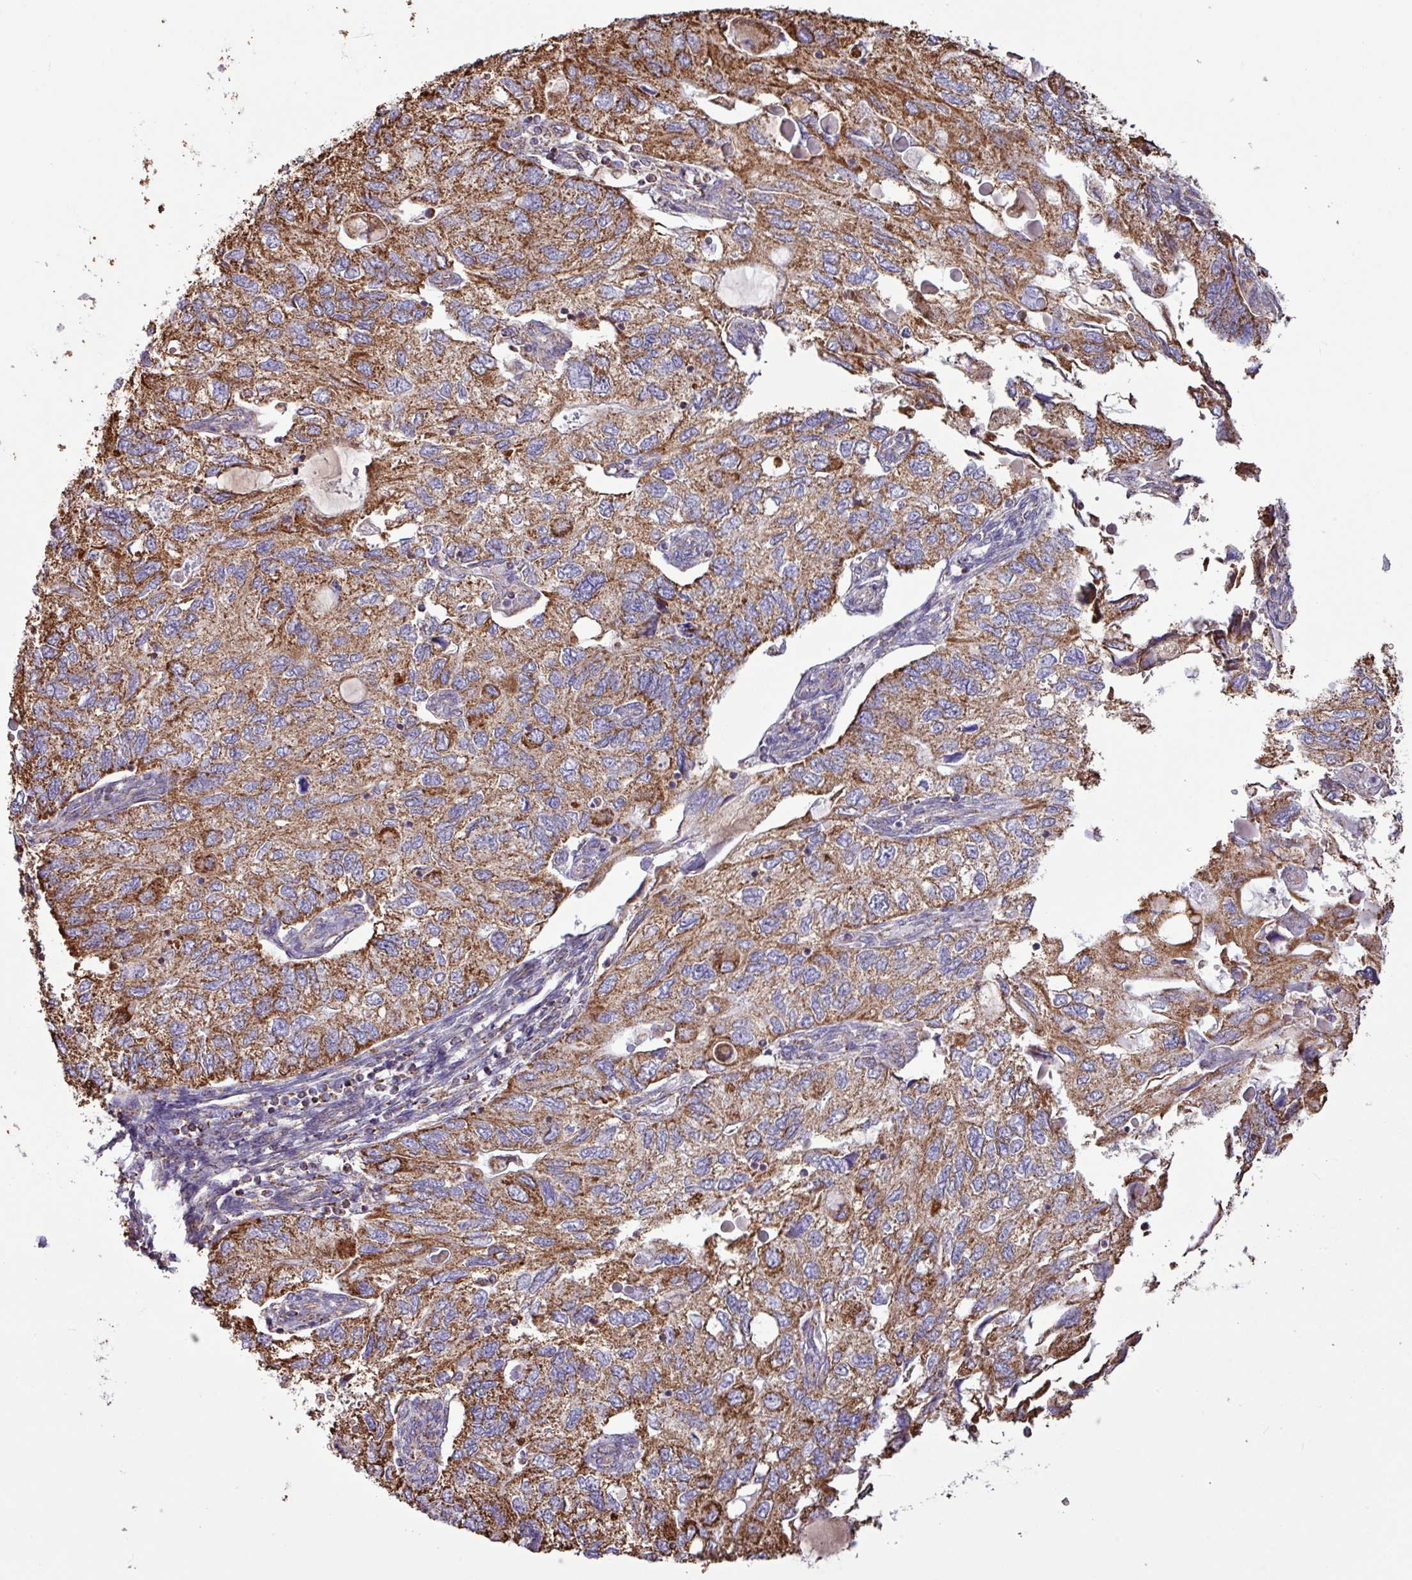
{"staining": {"intensity": "strong", "quantity": ">75%", "location": "cytoplasmic/membranous"}, "tissue": "endometrial cancer", "cell_type": "Tumor cells", "image_type": "cancer", "snomed": [{"axis": "morphology", "description": "Carcinoma, NOS"}, {"axis": "topography", "description": "Uterus"}], "caption": "Endometrial cancer (carcinoma) stained with a brown dye shows strong cytoplasmic/membranous positive staining in about >75% of tumor cells.", "gene": "RTL3", "patient": {"sex": "female", "age": 76}}